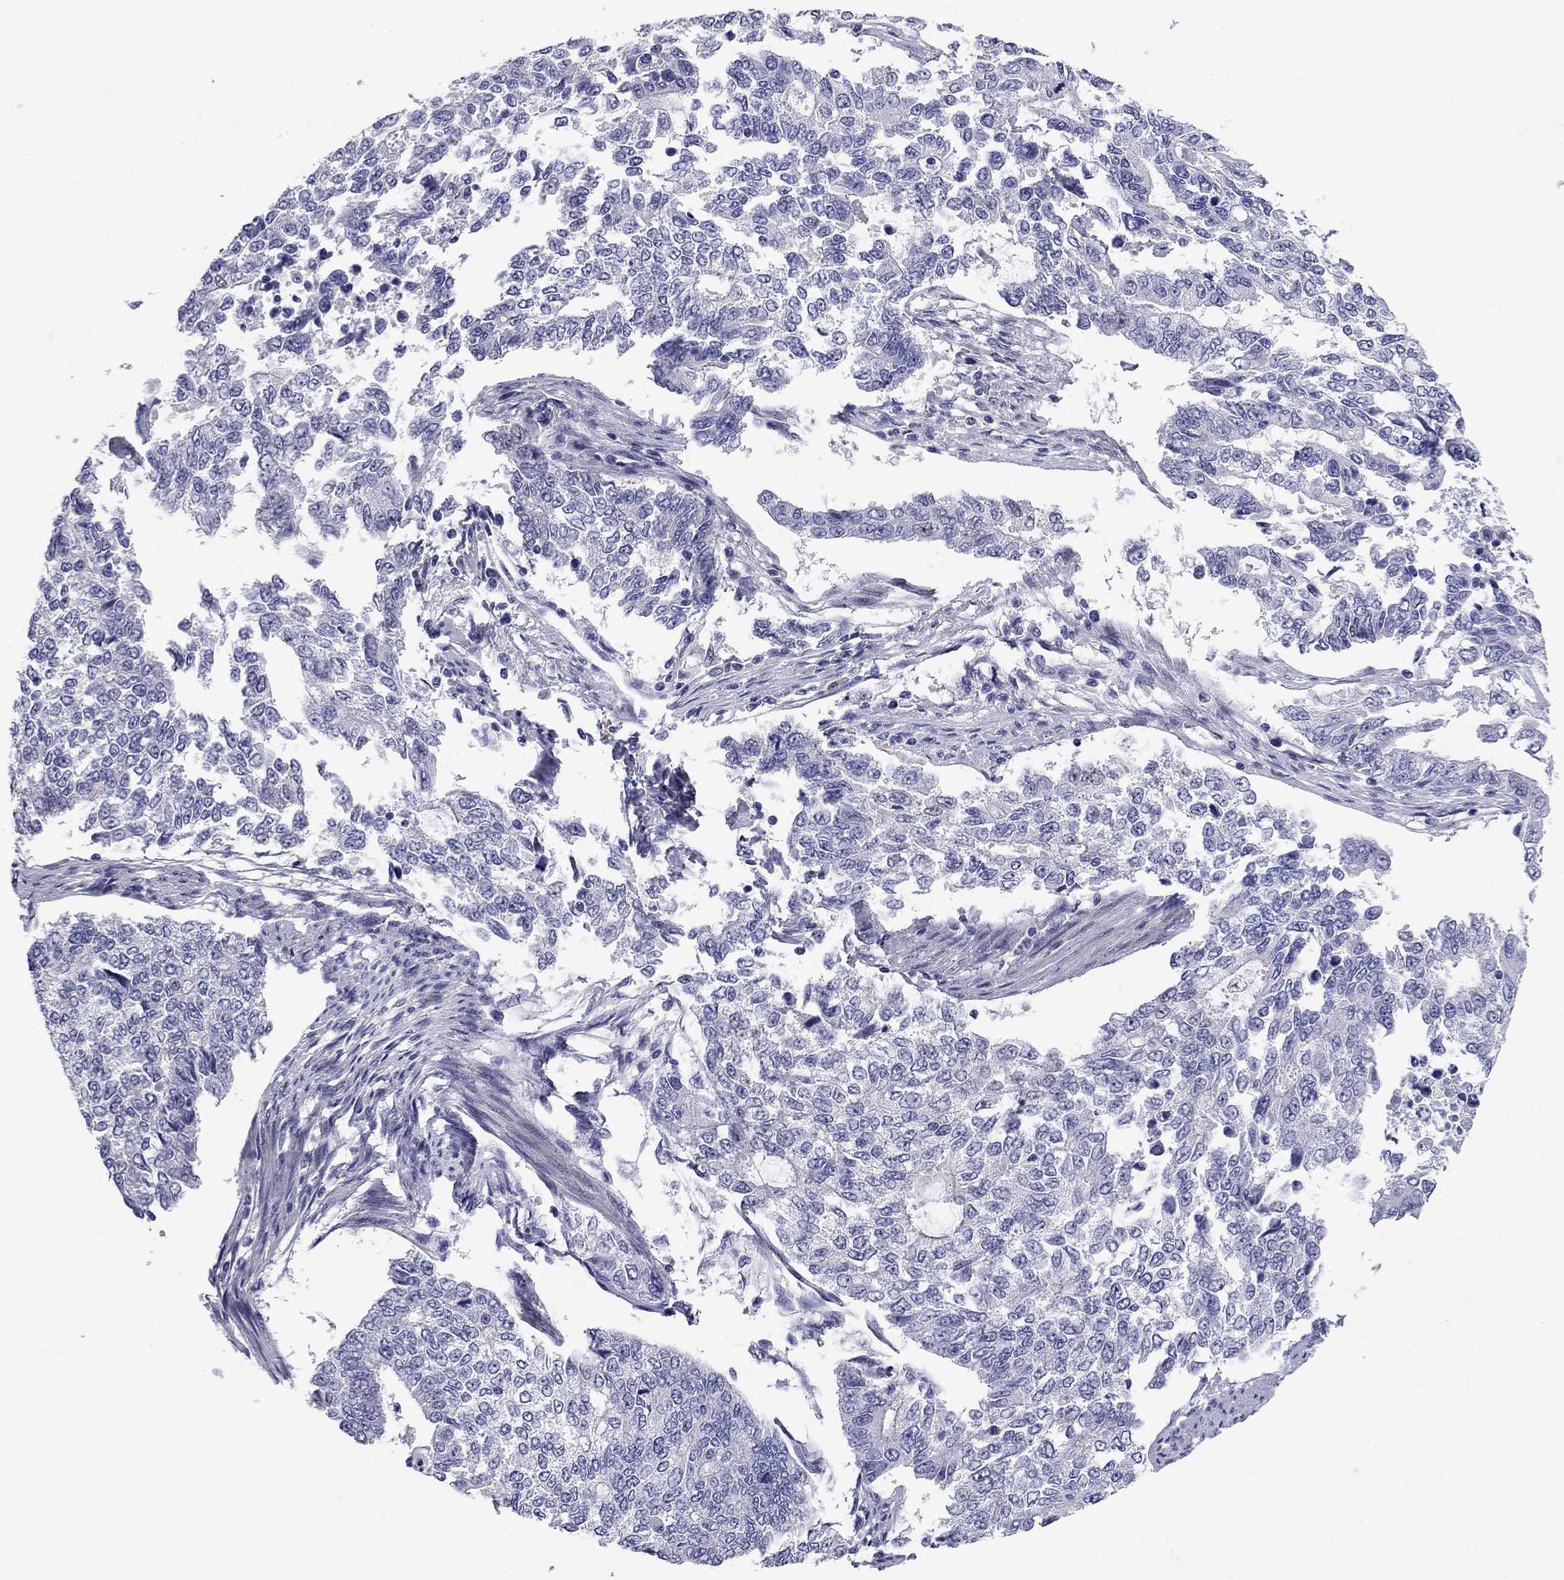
{"staining": {"intensity": "negative", "quantity": "none", "location": "none"}, "tissue": "endometrial cancer", "cell_type": "Tumor cells", "image_type": "cancer", "snomed": [{"axis": "morphology", "description": "Adenocarcinoma, NOS"}, {"axis": "topography", "description": "Uterus"}], "caption": "High power microscopy image of an IHC histopathology image of endometrial cancer (adenocarcinoma), revealing no significant staining in tumor cells.", "gene": "C8orf88", "patient": {"sex": "female", "age": 59}}